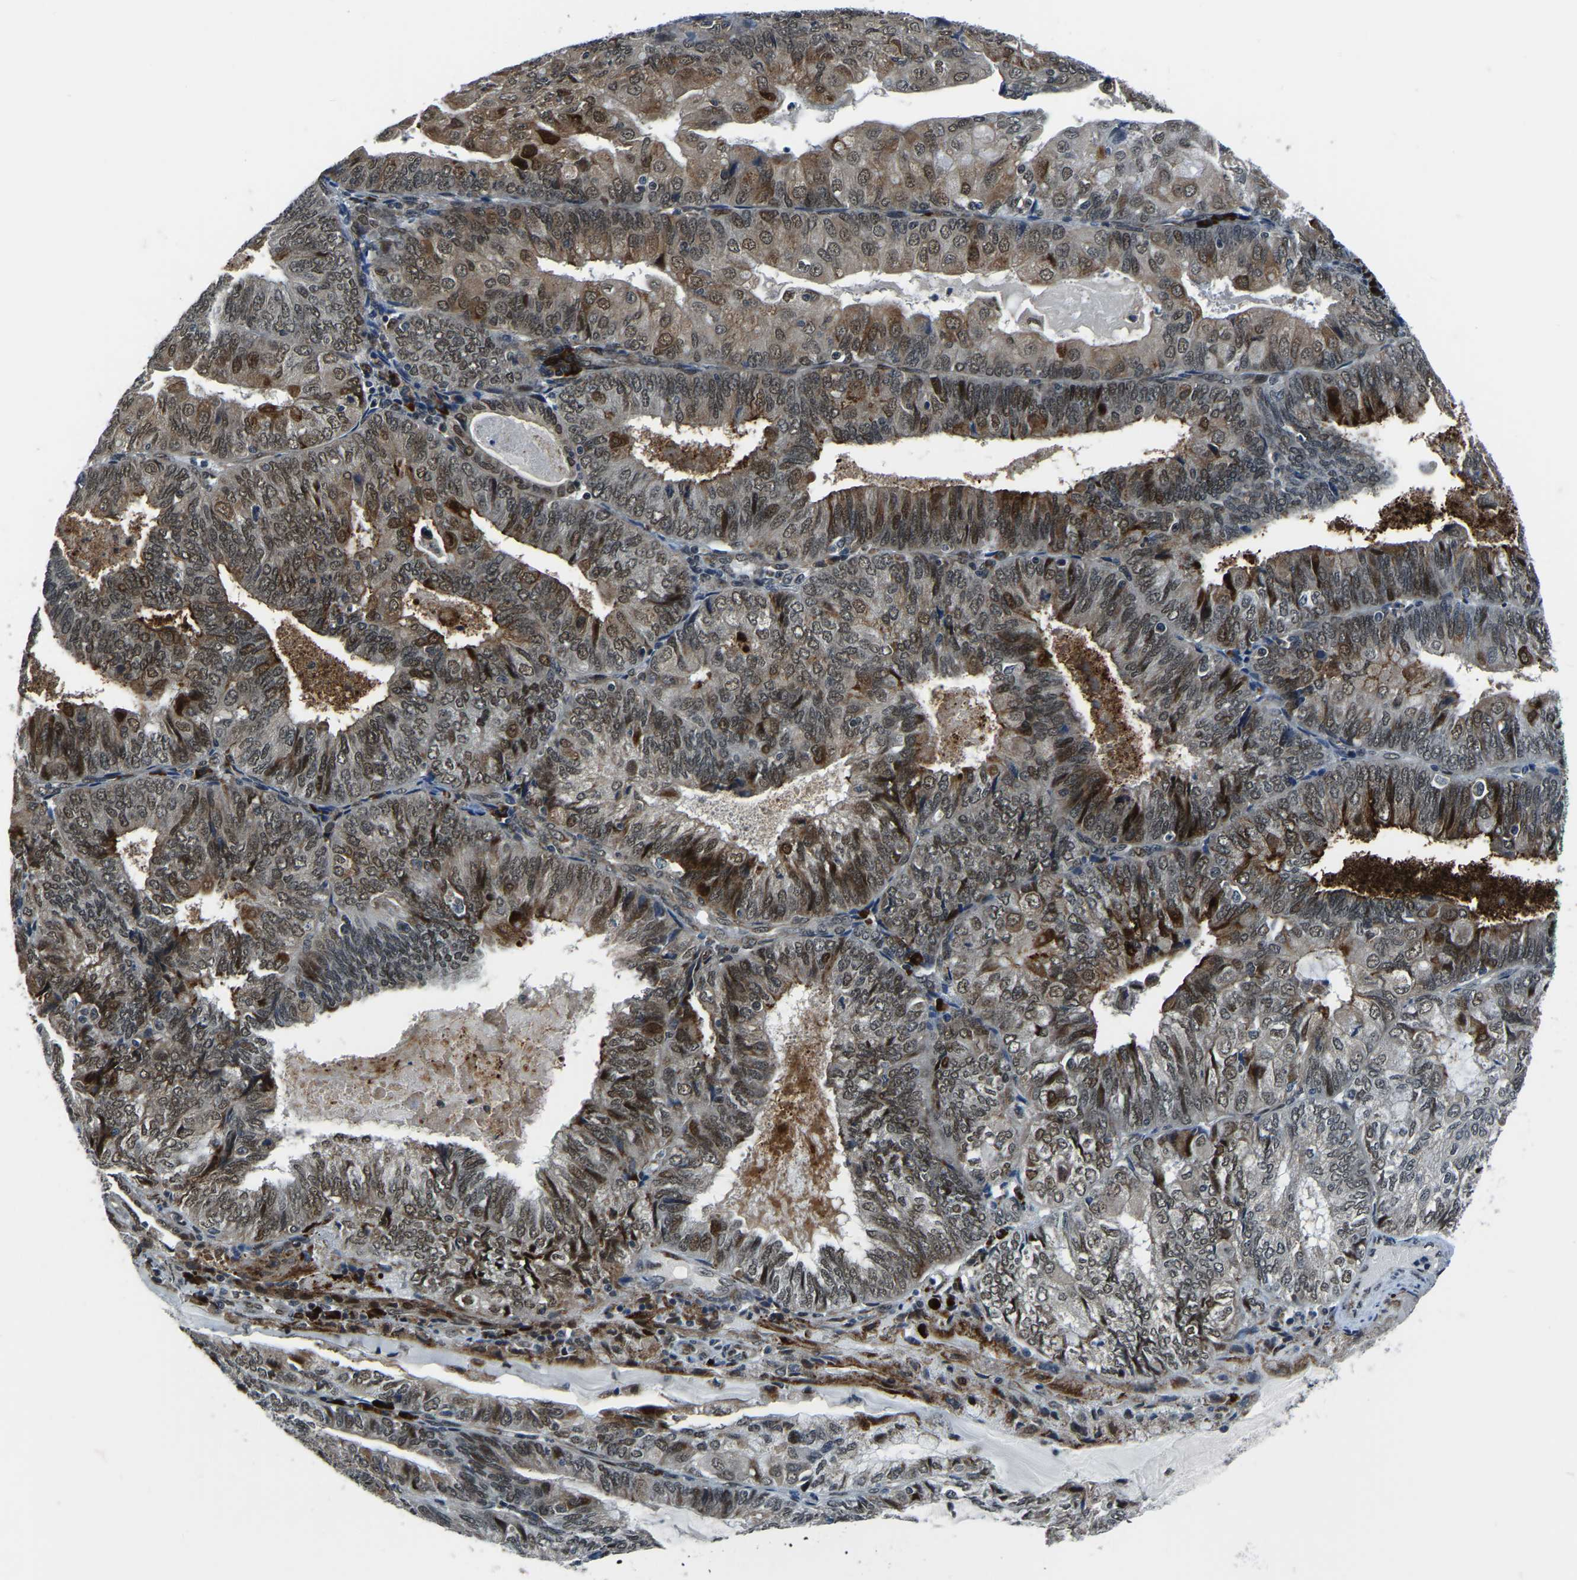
{"staining": {"intensity": "moderate", "quantity": "25%-75%", "location": "cytoplasmic/membranous,nuclear"}, "tissue": "endometrial cancer", "cell_type": "Tumor cells", "image_type": "cancer", "snomed": [{"axis": "morphology", "description": "Adenocarcinoma, NOS"}, {"axis": "topography", "description": "Endometrium"}], "caption": "There is medium levels of moderate cytoplasmic/membranous and nuclear positivity in tumor cells of endometrial adenocarcinoma, as demonstrated by immunohistochemical staining (brown color).", "gene": "ING2", "patient": {"sex": "female", "age": 81}}